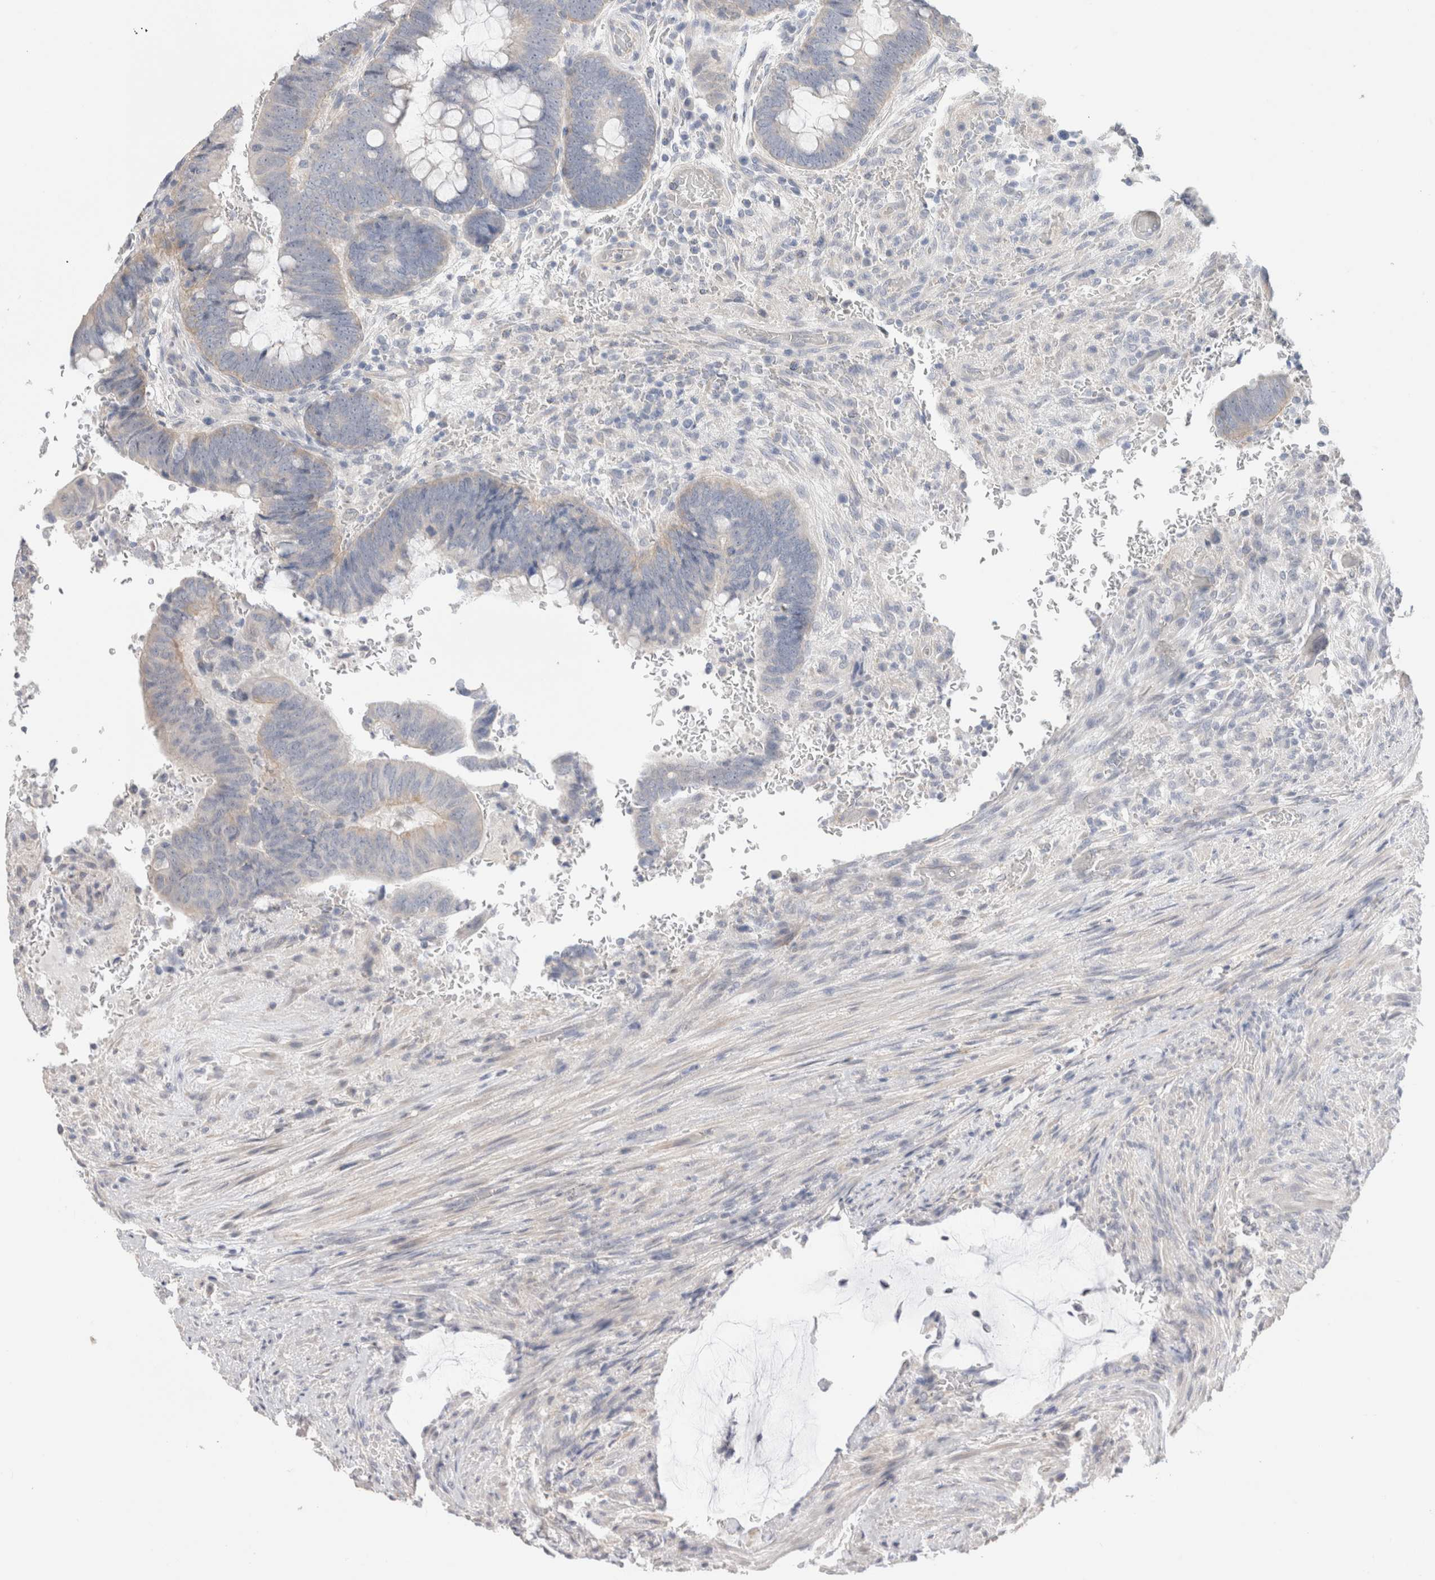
{"staining": {"intensity": "negative", "quantity": "none", "location": "none"}, "tissue": "colorectal cancer", "cell_type": "Tumor cells", "image_type": "cancer", "snomed": [{"axis": "morphology", "description": "Normal tissue, NOS"}, {"axis": "morphology", "description": "Adenocarcinoma, NOS"}, {"axis": "topography", "description": "Rectum"}], "caption": "Photomicrograph shows no protein positivity in tumor cells of colorectal cancer (adenocarcinoma) tissue.", "gene": "DMD", "patient": {"sex": "male", "age": 92}}